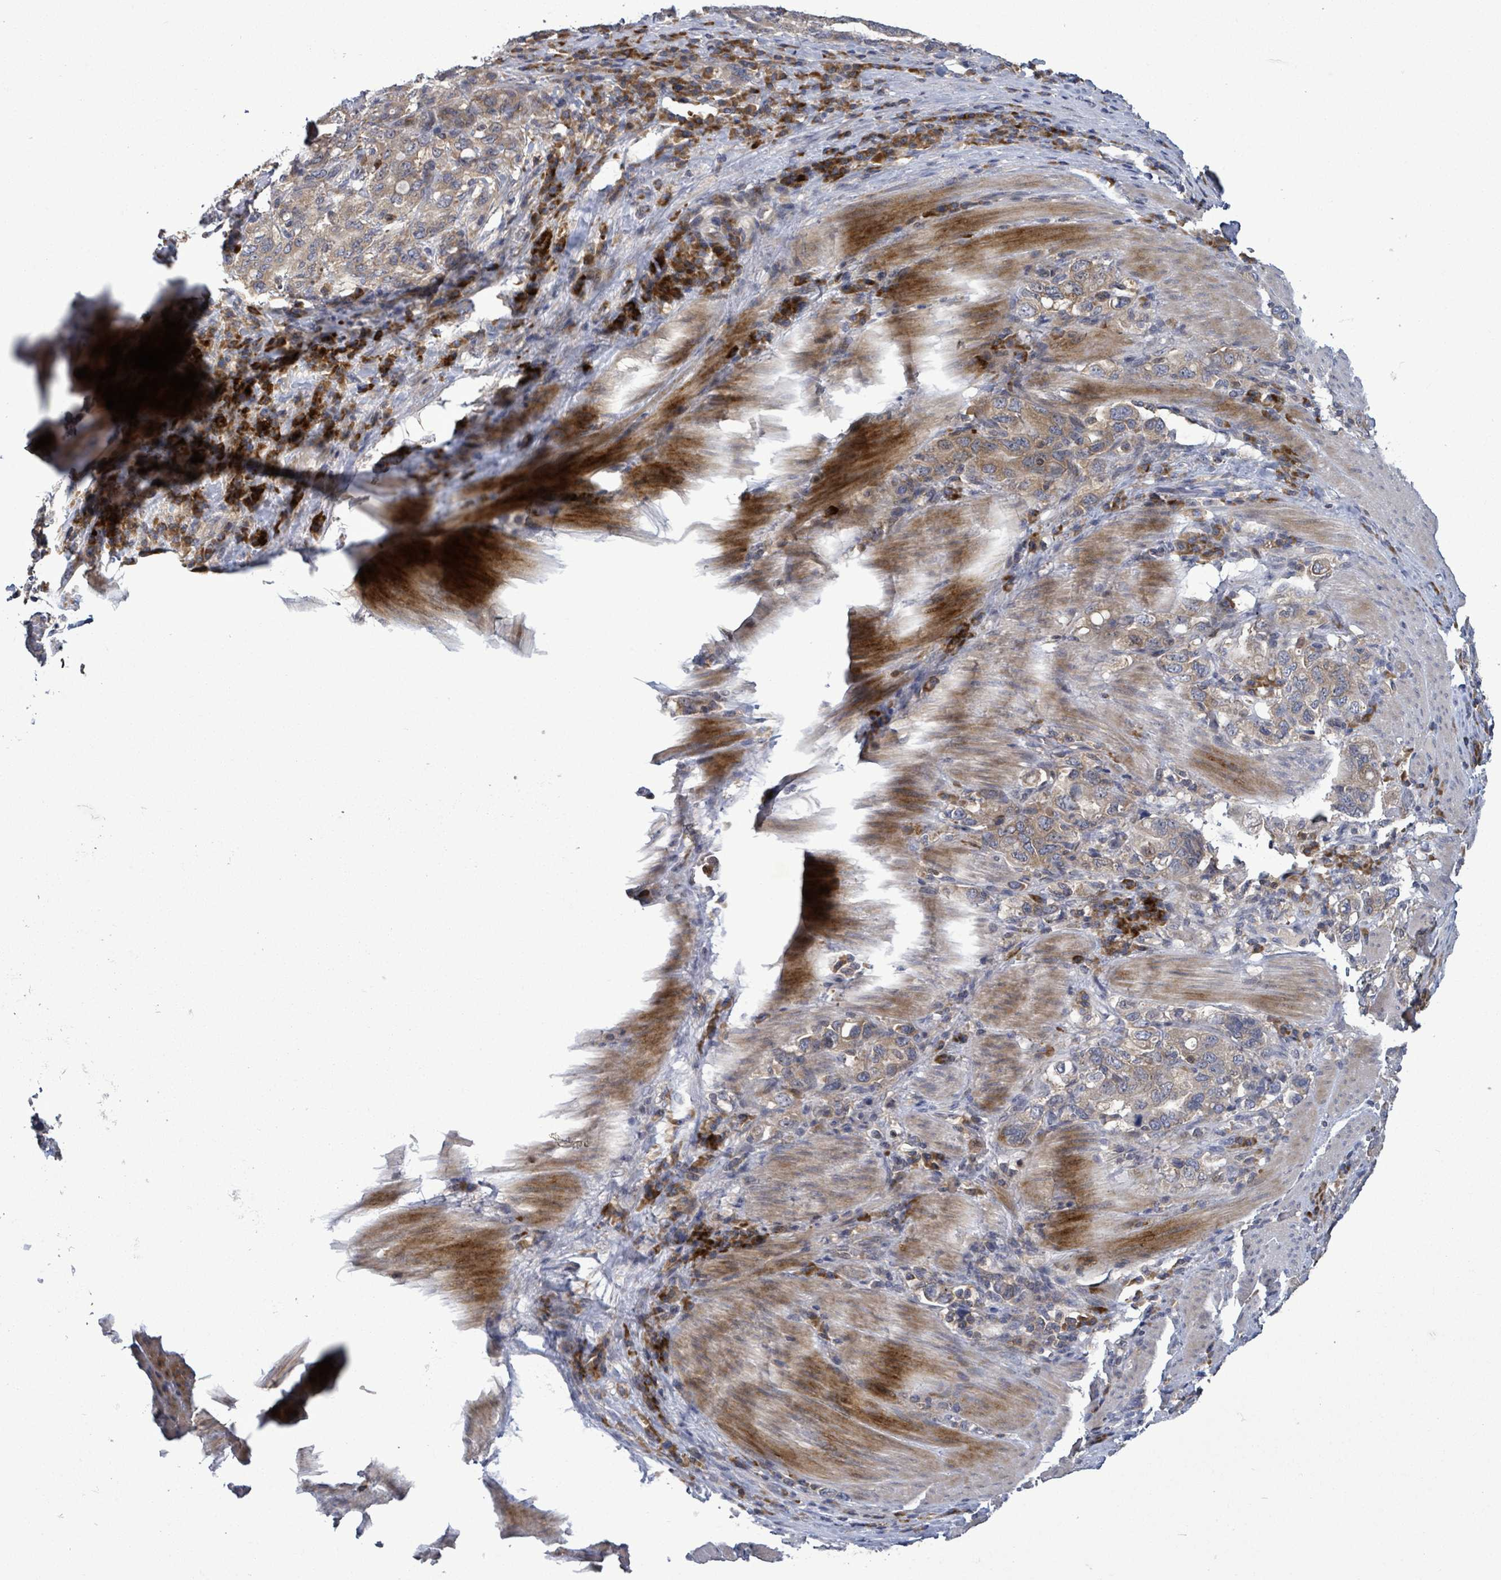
{"staining": {"intensity": "weak", "quantity": "25%-75%", "location": "cytoplasmic/membranous"}, "tissue": "stomach cancer", "cell_type": "Tumor cells", "image_type": "cancer", "snomed": [{"axis": "morphology", "description": "Adenocarcinoma, NOS"}, {"axis": "topography", "description": "Stomach, upper"}, {"axis": "topography", "description": "Stomach"}], "caption": "Immunohistochemical staining of human adenocarcinoma (stomach) displays weak cytoplasmic/membranous protein staining in approximately 25%-75% of tumor cells.", "gene": "SERPINE3", "patient": {"sex": "male", "age": 62}}